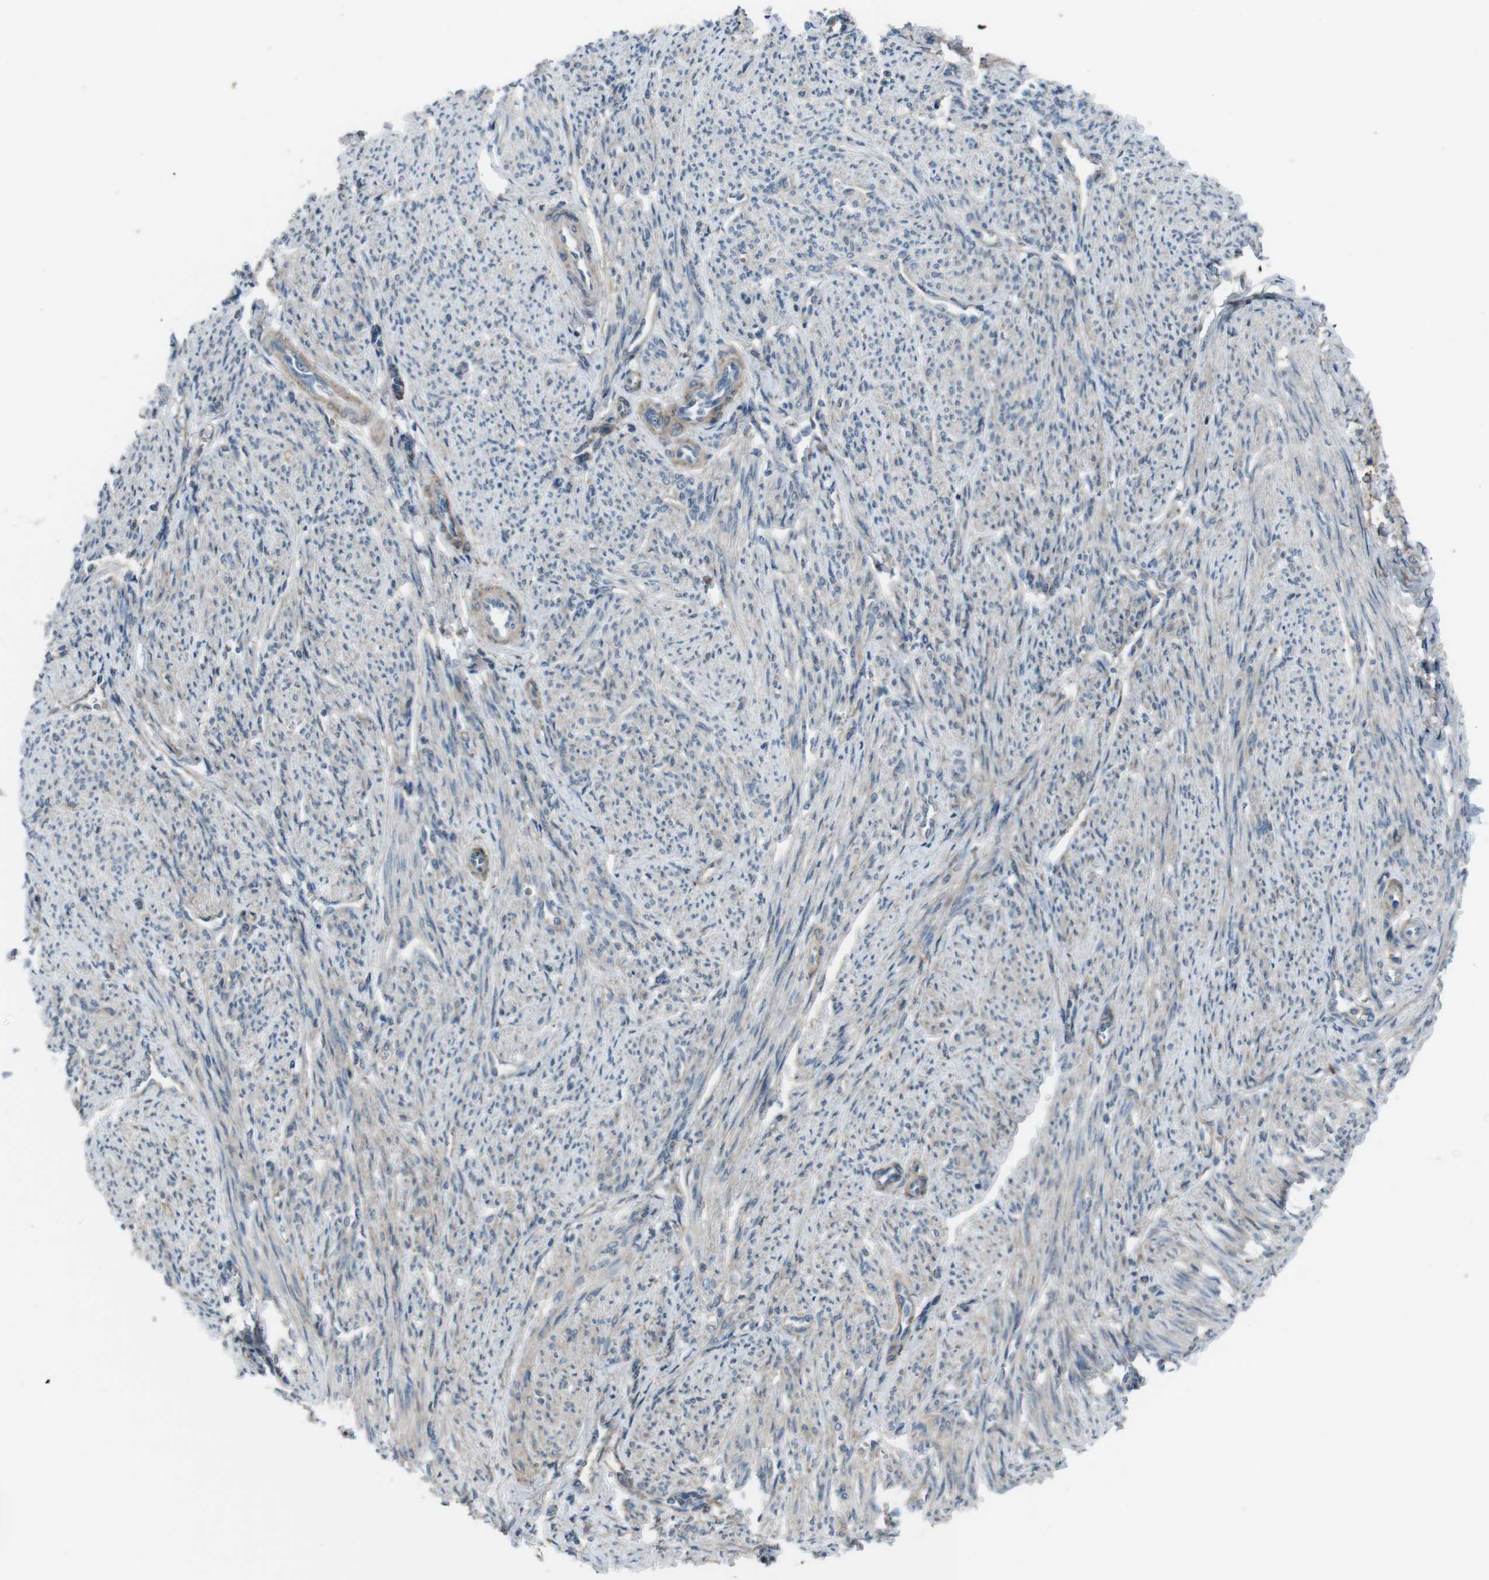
{"staining": {"intensity": "weak", "quantity": "<25%", "location": "cytoplasmic/membranous"}, "tissue": "smooth muscle", "cell_type": "Smooth muscle cells", "image_type": "normal", "snomed": [{"axis": "morphology", "description": "Normal tissue, NOS"}, {"axis": "topography", "description": "Smooth muscle"}], "caption": "Human smooth muscle stained for a protein using immunohistochemistry reveals no staining in smooth muscle cells.", "gene": "ANK2", "patient": {"sex": "female", "age": 65}}